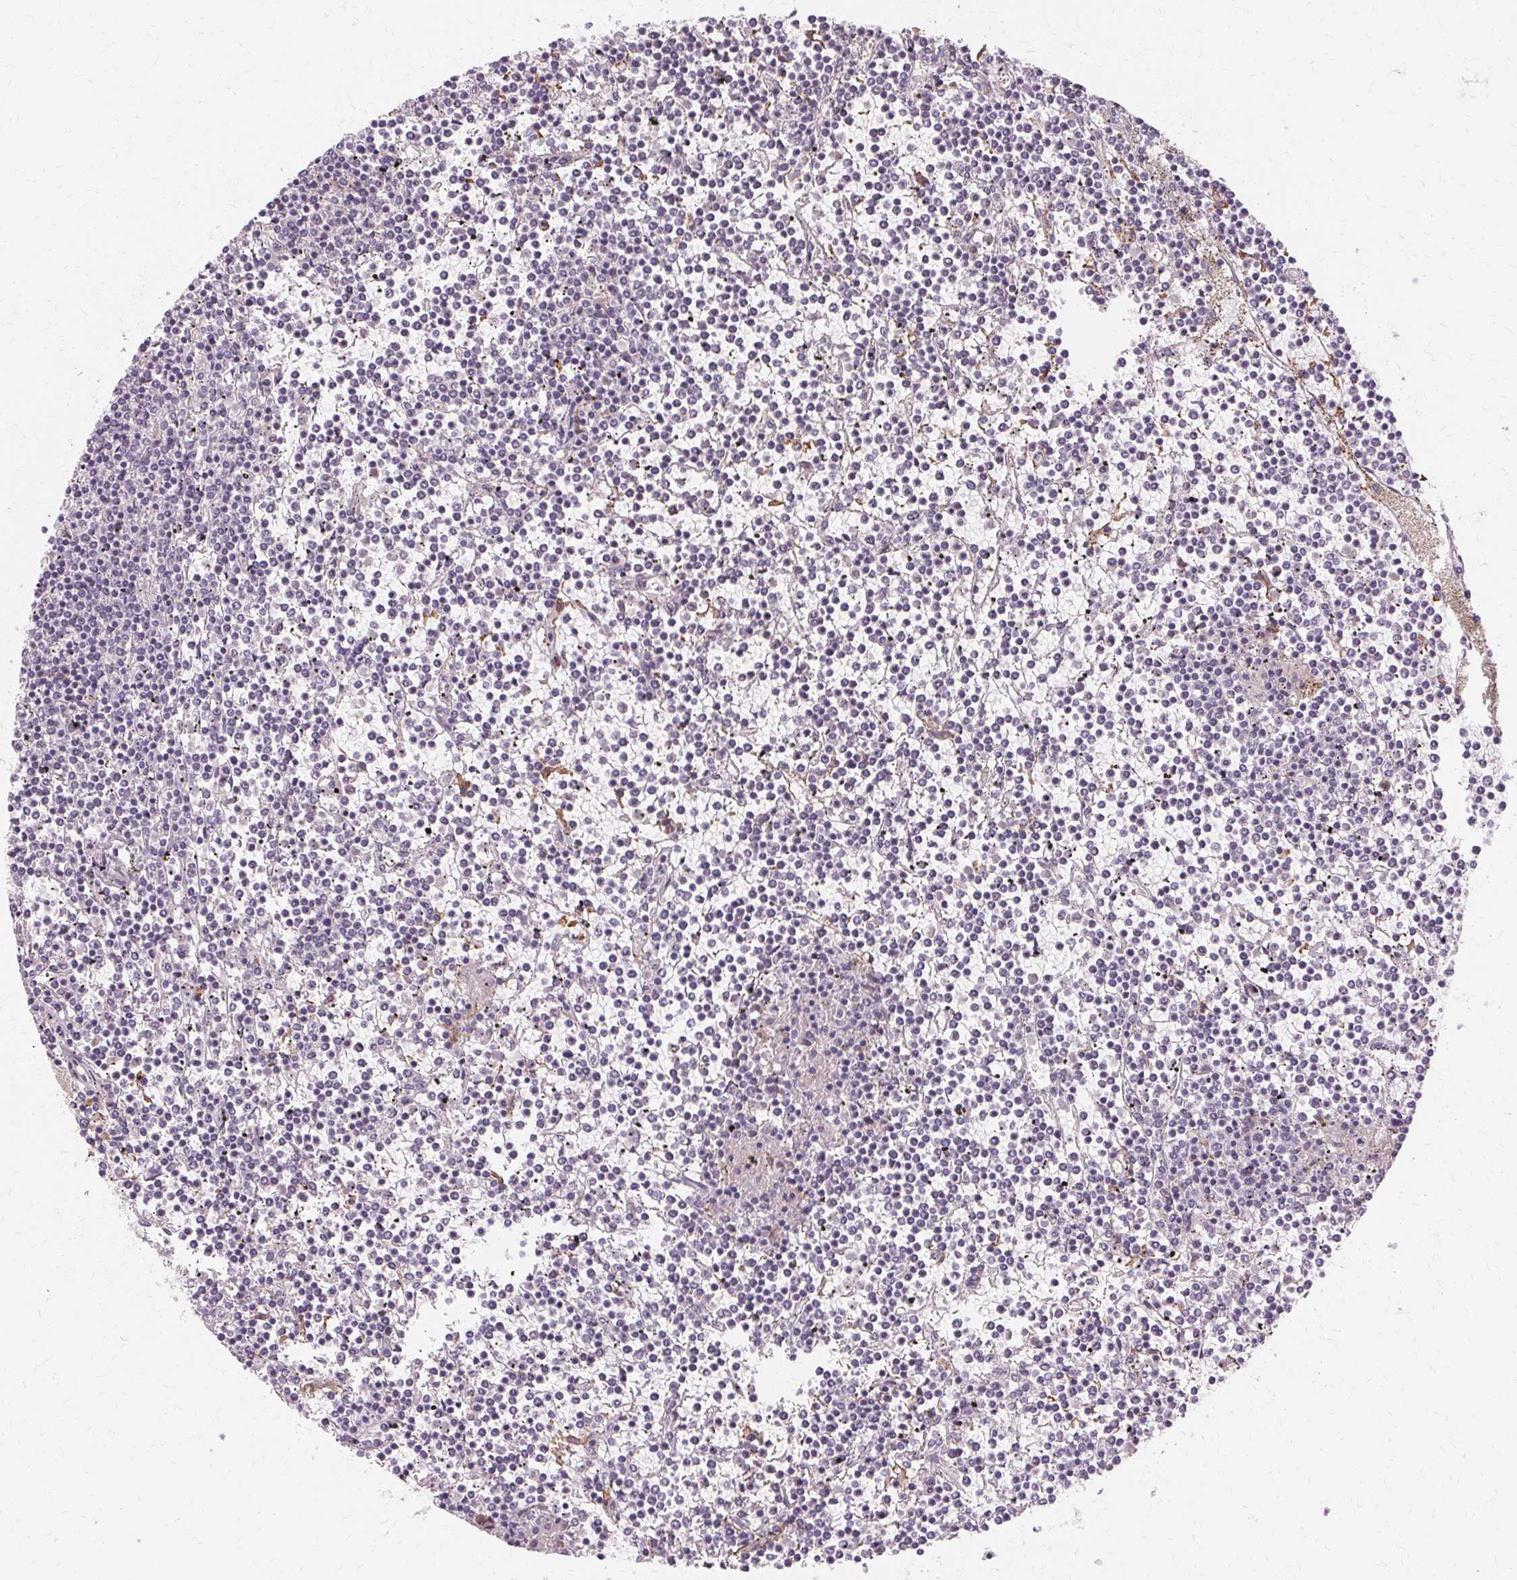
{"staining": {"intensity": "negative", "quantity": "none", "location": "none"}, "tissue": "lymphoma", "cell_type": "Tumor cells", "image_type": "cancer", "snomed": [{"axis": "morphology", "description": "Malignant lymphoma, non-Hodgkin's type, Low grade"}, {"axis": "topography", "description": "Spleen"}], "caption": "Lymphoma stained for a protein using IHC demonstrates no positivity tumor cells.", "gene": "IFNGR1", "patient": {"sex": "female", "age": 19}}